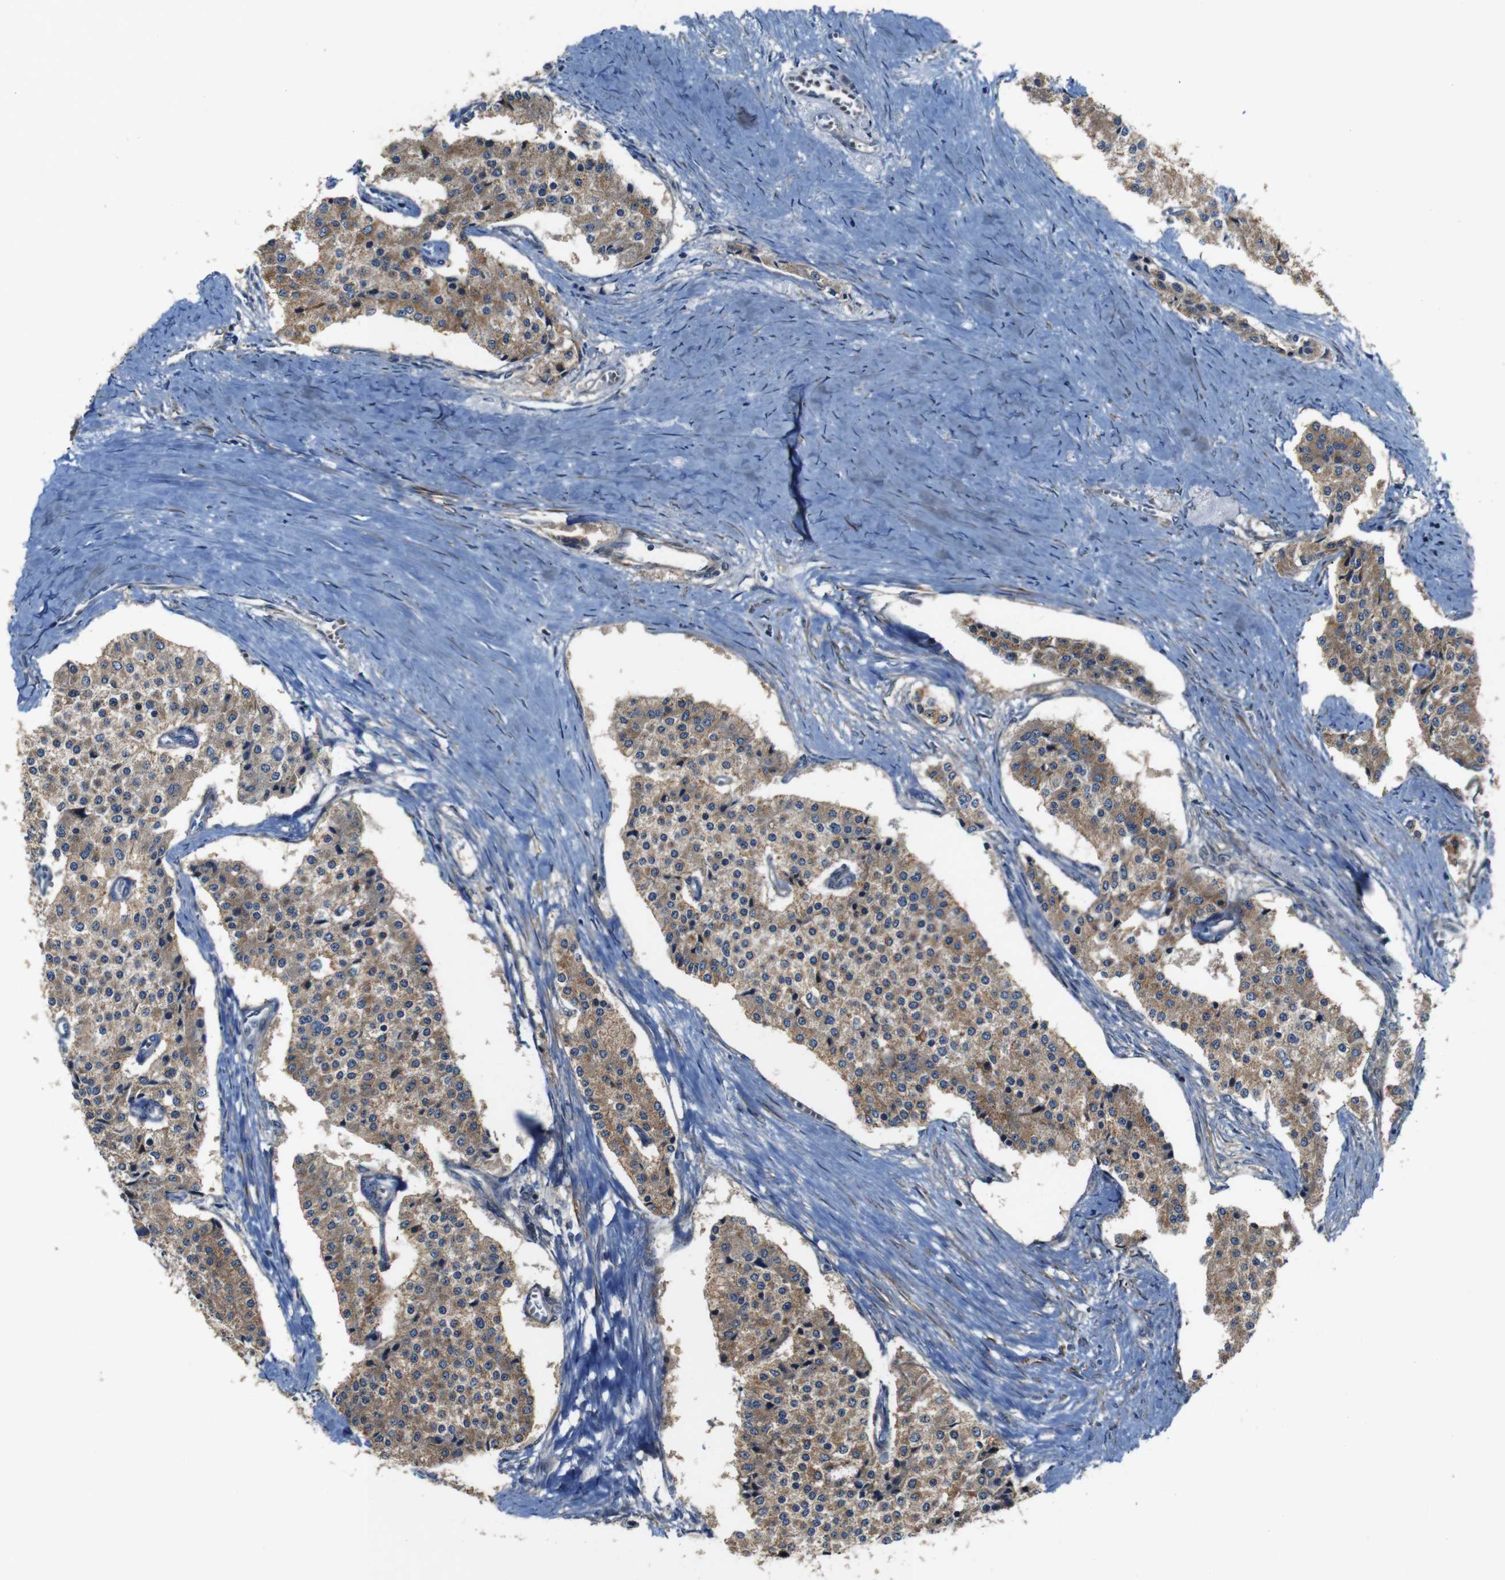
{"staining": {"intensity": "moderate", "quantity": ">75%", "location": "cytoplasmic/membranous"}, "tissue": "carcinoid", "cell_type": "Tumor cells", "image_type": "cancer", "snomed": [{"axis": "morphology", "description": "Carcinoid, malignant, NOS"}, {"axis": "topography", "description": "Colon"}], "caption": "A medium amount of moderate cytoplasmic/membranous positivity is appreciated in approximately >75% of tumor cells in carcinoid tissue. (DAB IHC, brown staining for protein, blue staining for nuclei).", "gene": "GGT7", "patient": {"sex": "female", "age": 52}}